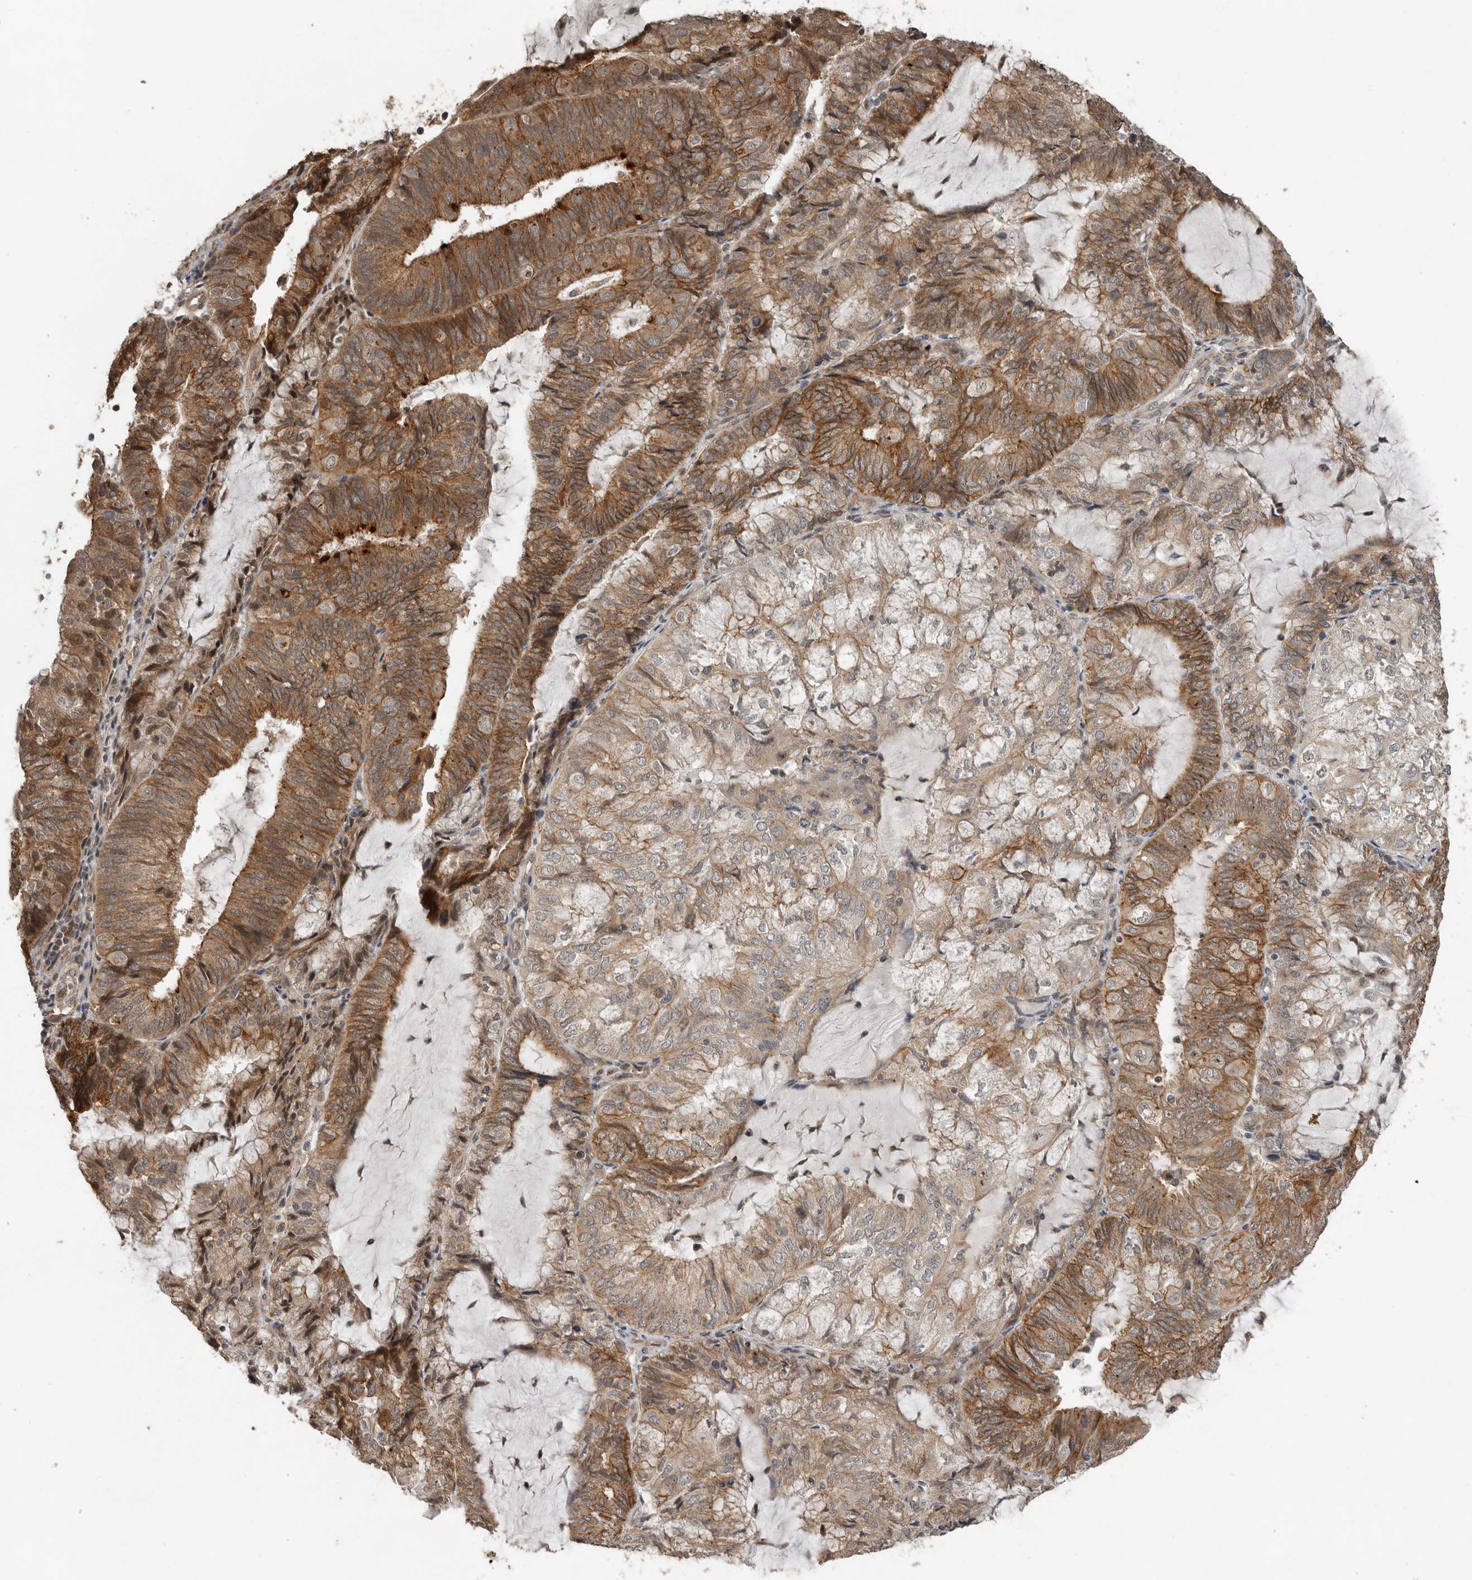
{"staining": {"intensity": "strong", "quantity": "25%-75%", "location": "cytoplasmic/membranous"}, "tissue": "endometrial cancer", "cell_type": "Tumor cells", "image_type": "cancer", "snomed": [{"axis": "morphology", "description": "Adenocarcinoma, NOS"}, {"axis": "topography", "description": "Endometrium"}], "caption": "Immunohistochemical staining of human adenocarcinoma (endometrial) exhibits high levels of strong cytoplasmic/membranous expression in about 25%-75% of tumor cells.", "gene": "CEP350", "patient": {"sex": "female", "age": 81}}